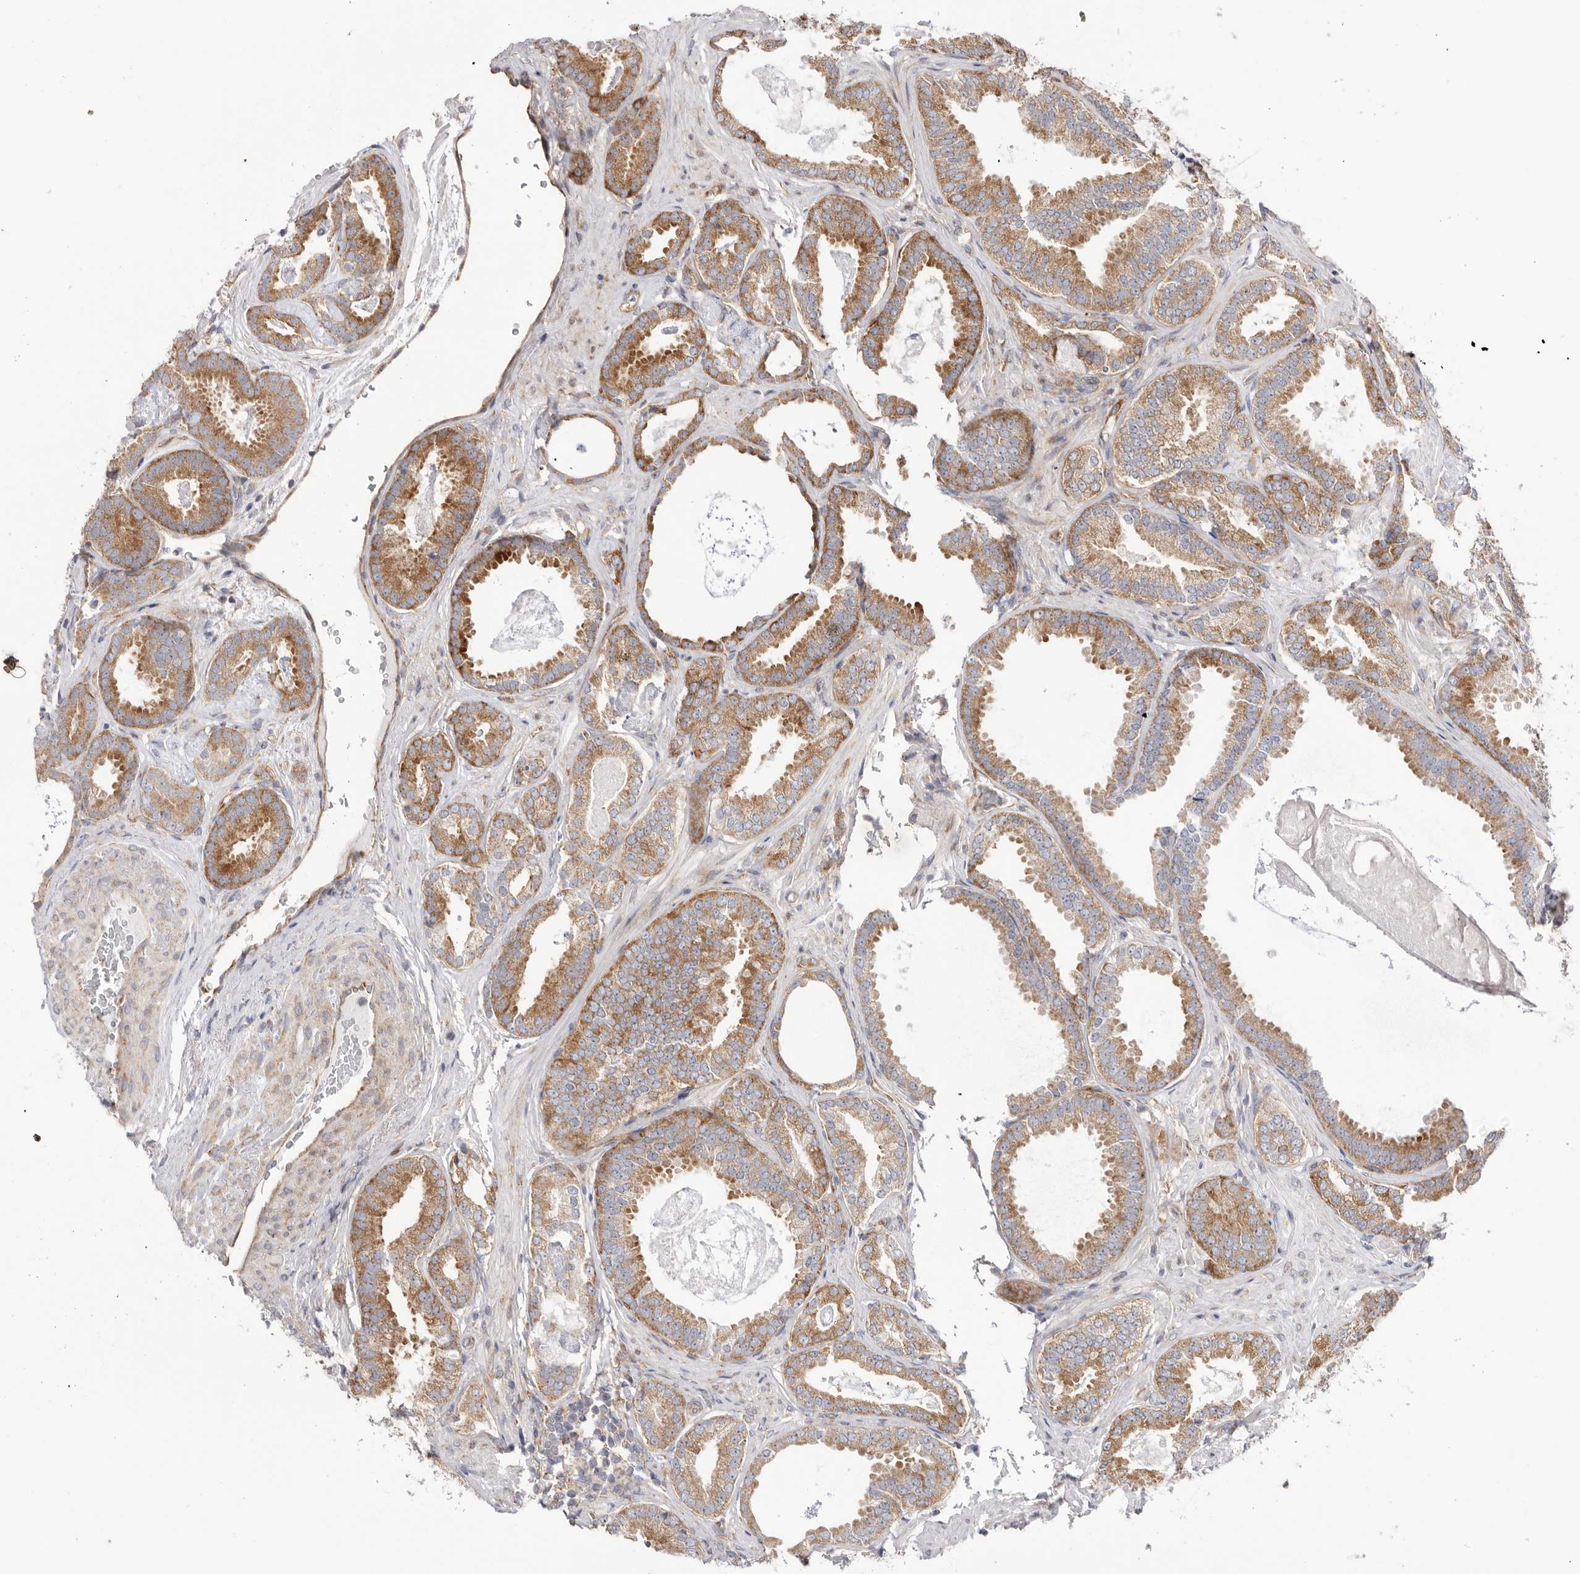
{"staining": {"intensity": "moderate", "quantity": ">75%", "location": "cytoplasmic/membranous"}, "tissue": "prostate cancer", "cell_type": "Tumor cells", "image_type": "cancer", "snomed": [{"axis": "morphology", "description": "Adenocarcinoma, Low grade"}, {"axis": "topography", "description": "Prostate"}], "caption": "Human prostate cancer (adenocarcinoma (low-grade)) stained with a brown dye shows moderate cytoplasmic/membranous positive positivity in approximately >75% of tumor cells.", "gene": "SERBP1", "patient": {"sex": "male", "age": 71}}